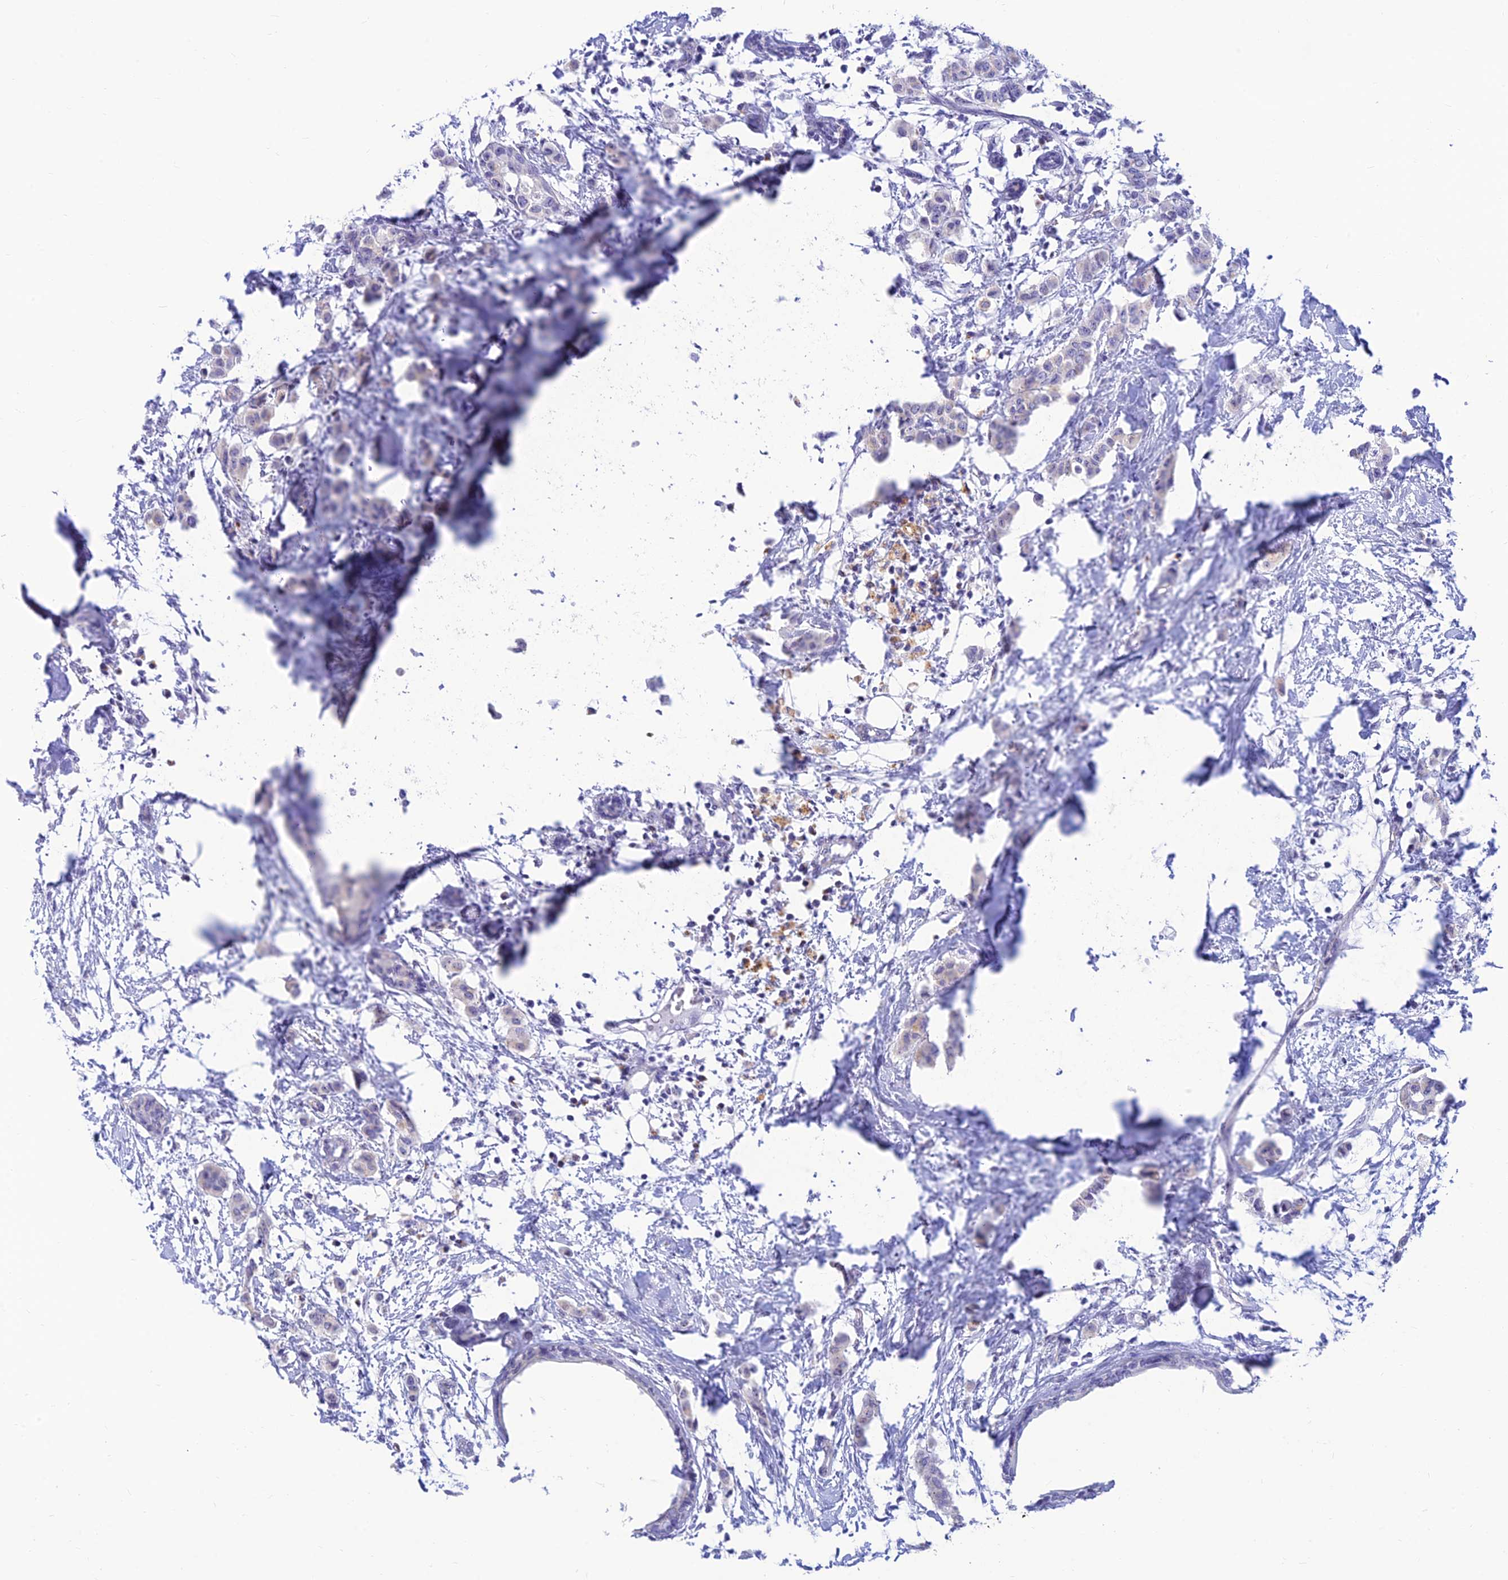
{"staining": {"intensity": "negative", "quantity": "none", "location": "none"}, "tissue": "breast cancer", "cell_type": "Tumor cells", "image_type": "cancer", "snomed": [{"axis": "morphology", "description": "Duct carcinoma"}, {"axis": "topography", "description": "Breast"}], "caption": "Immunohistochemistry photomicrograph of neoplastic tissue: human breast cancer (infiltrating ductal carcinoma) stained with DAB shows no significant protein expression in tumor cells.", "gene": "INKA1", "patient": {"sex": "female", "age": 40}}